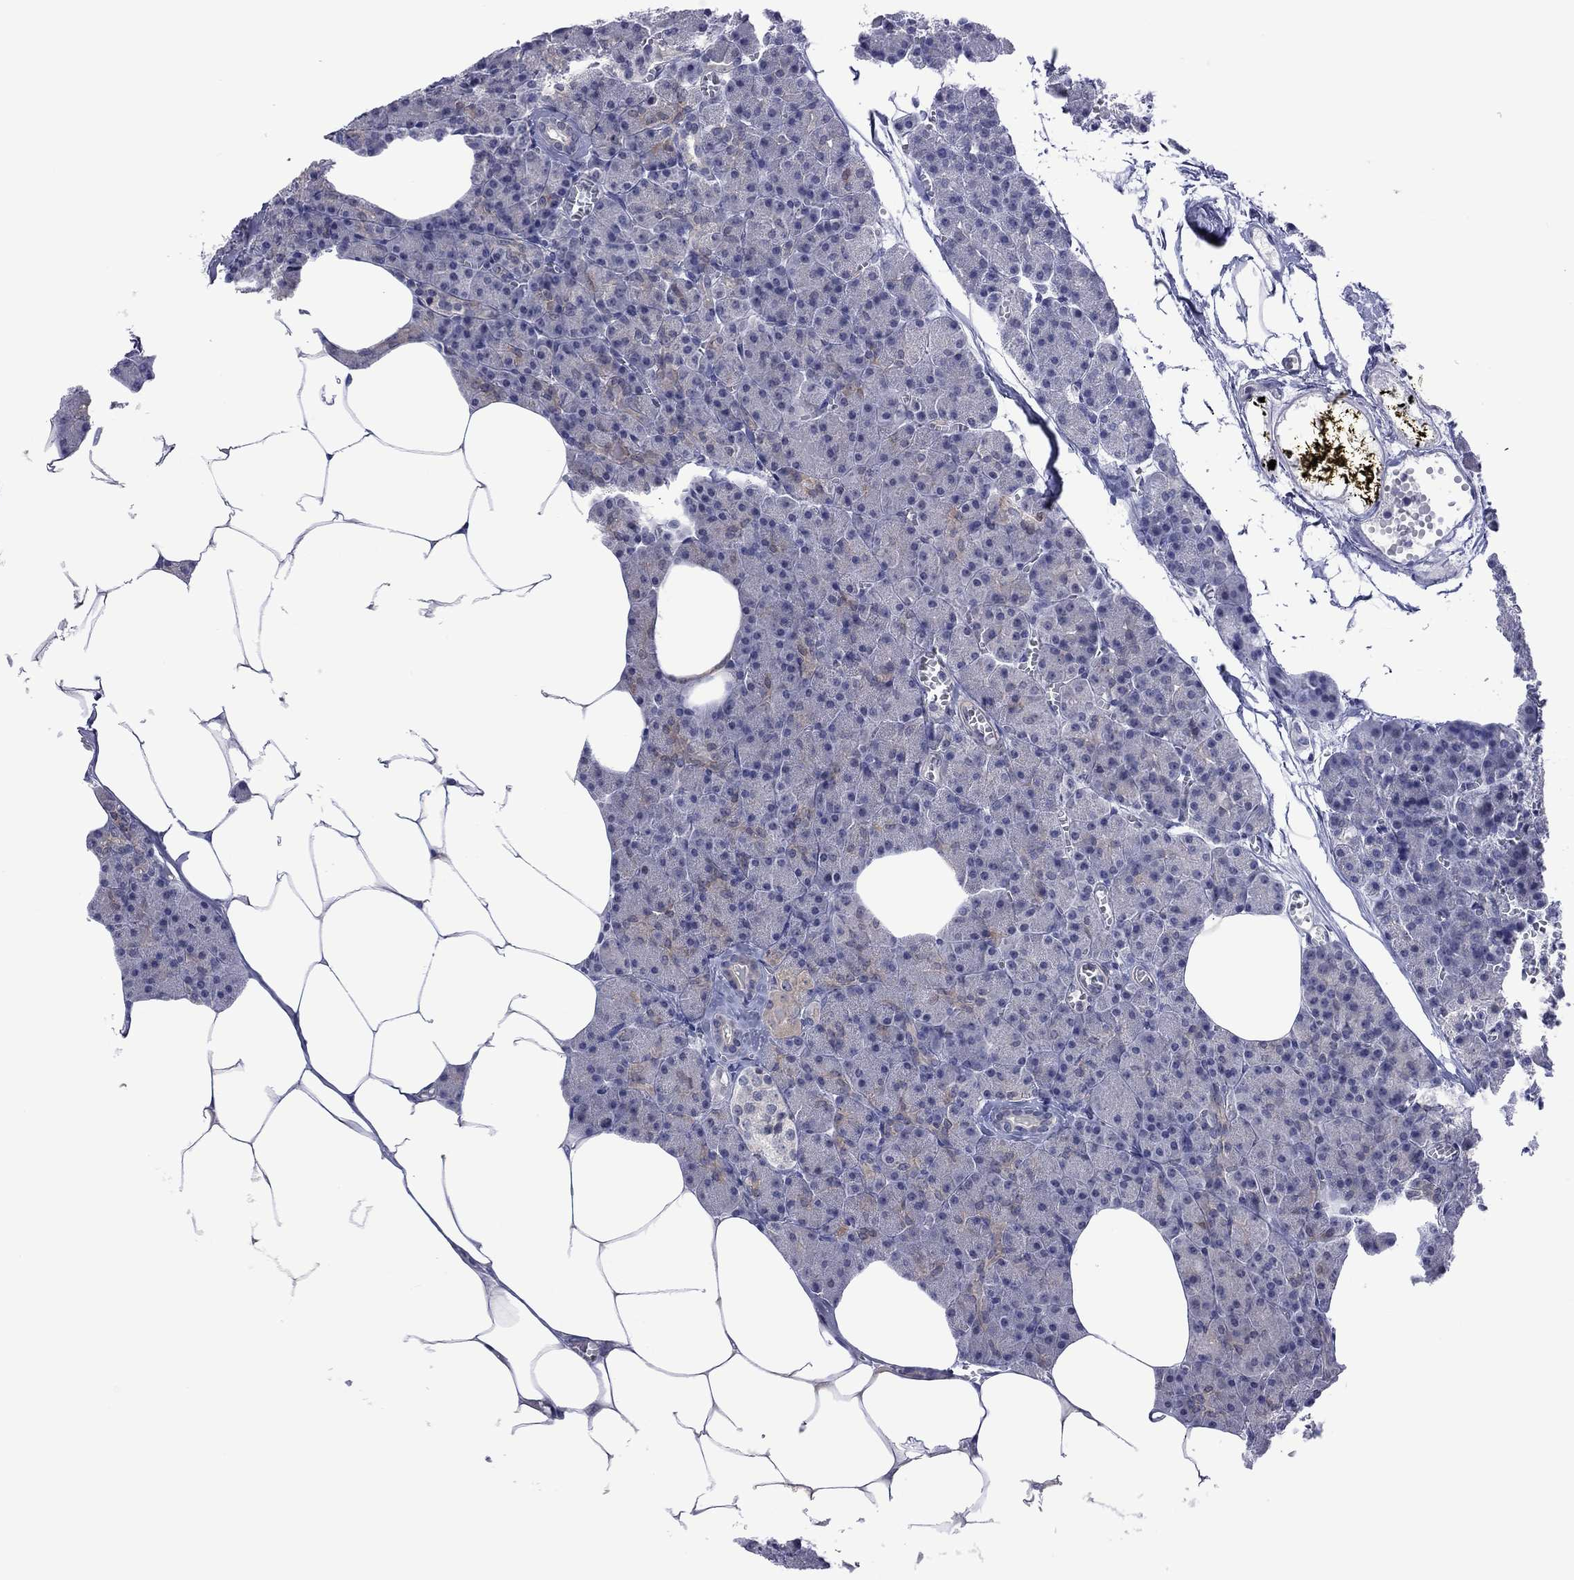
{"staining": {"intensity": "weak", "quantity": "<25%", "location": "cytoplasmic/membranous"}, "tissue": "pancreas", "cell_type": "Exocrine glandular cells", "image_type": "normal", "snomed": [{"axis": "morphology", "description": "Normal tissue, NOS"}, {"axis": "topography", "description": "Pancreas"}], "caption": "Photomicrograph shows no significant protein positivity in exocrine glandular cells of benign pancreas.", "gene": "POU5F2", "patient": {"sex": "female", "age": 45}}